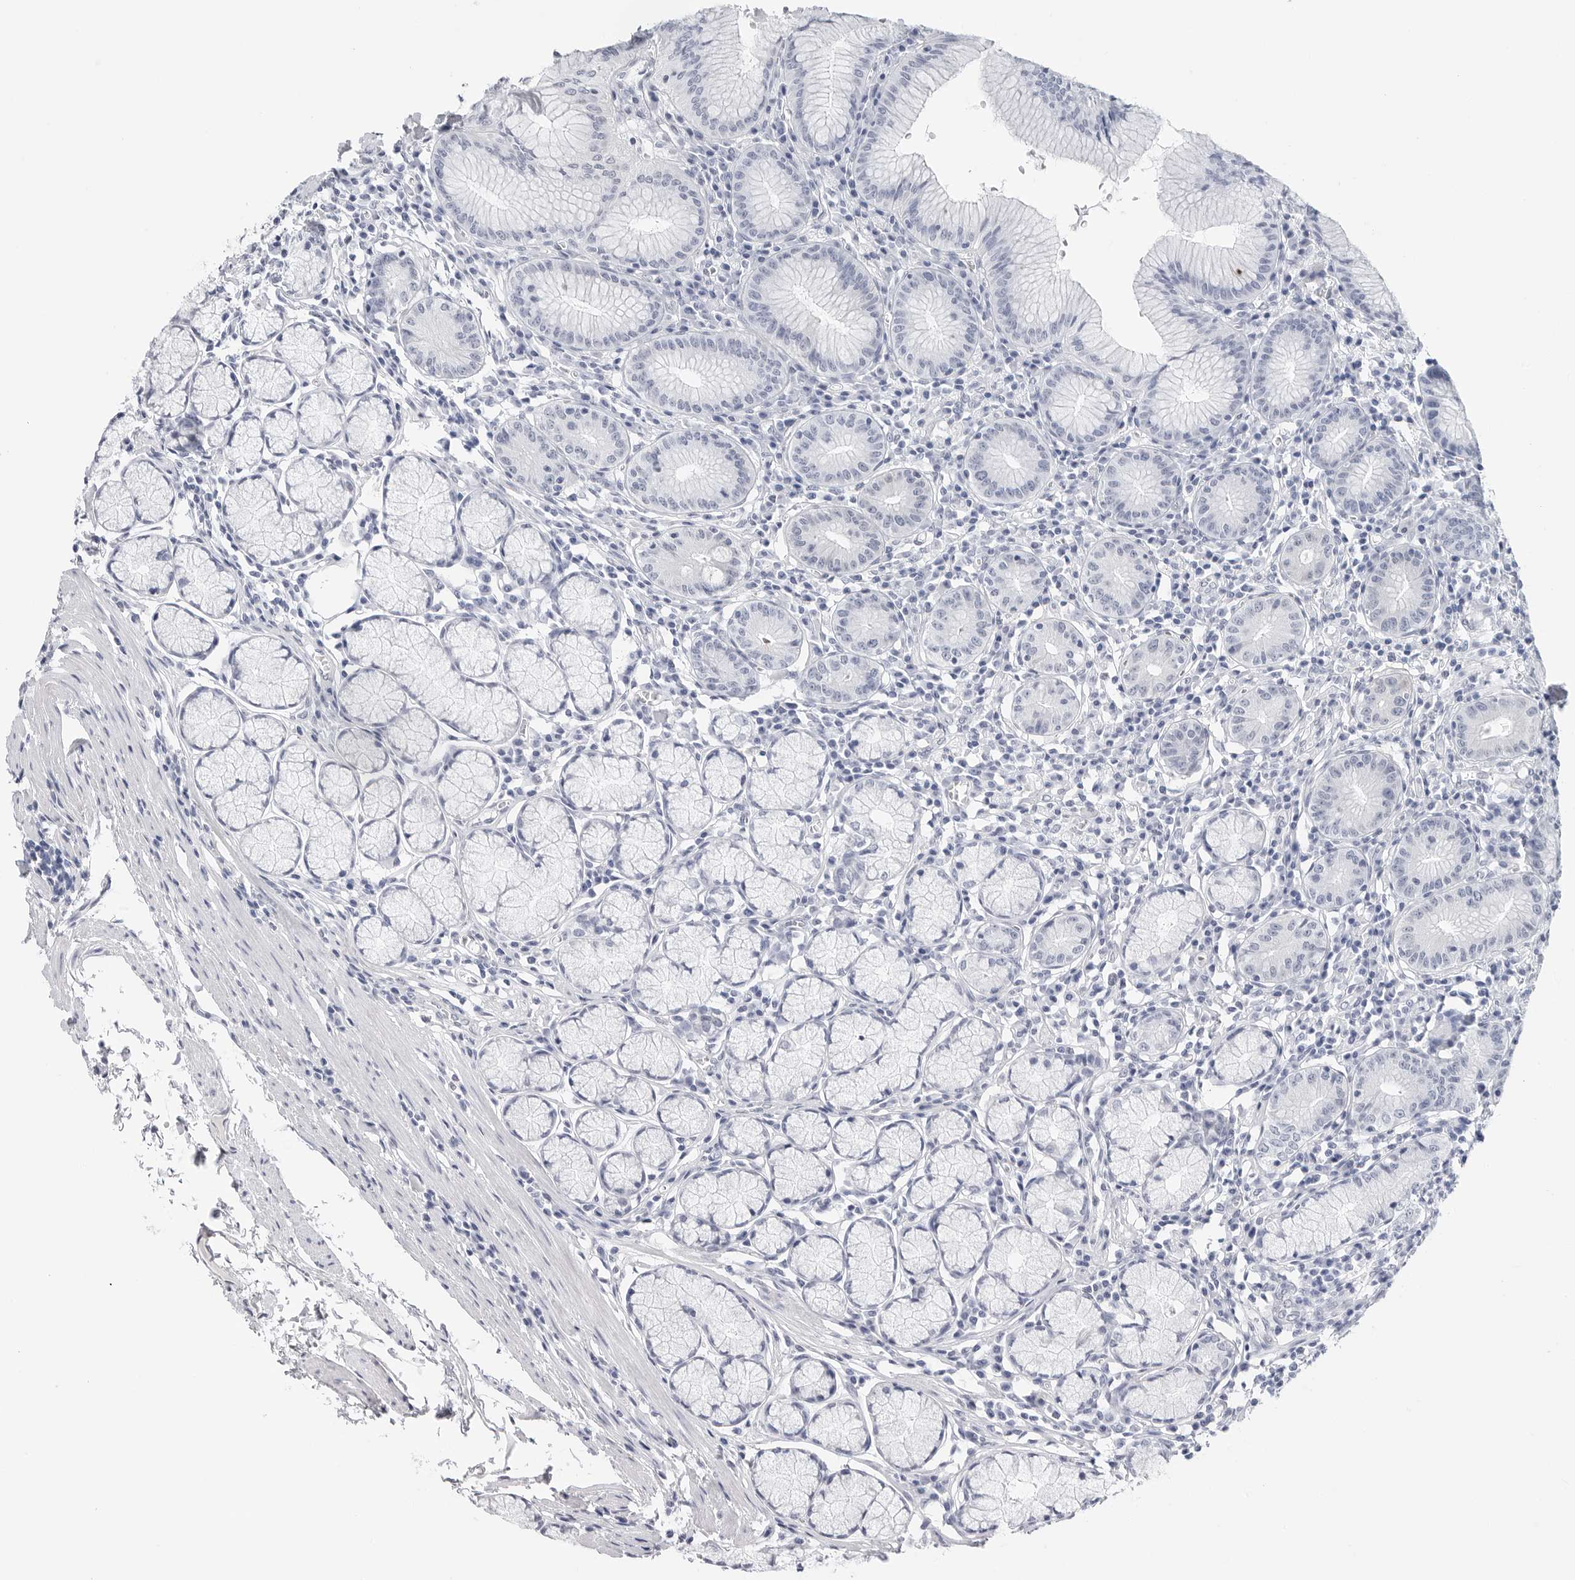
{"staining": {"intensity": "negative", "quantity": "none", "location": "none"}, "tissue": "stomach", "cell_type": "Glandular cells", "image_type": "normal", "snomed": [{"axis": "morphology", "description": "Normal tissue, NOS"}, {"axis": "topography", "description": "Stomach"}], "caption": "DAB immunohistochemical staining of unremarkable stomach displays no significant positivity in glandular cells.", "gene": "SLC19A1", "patient": {"sex": "male", "age": 55}}